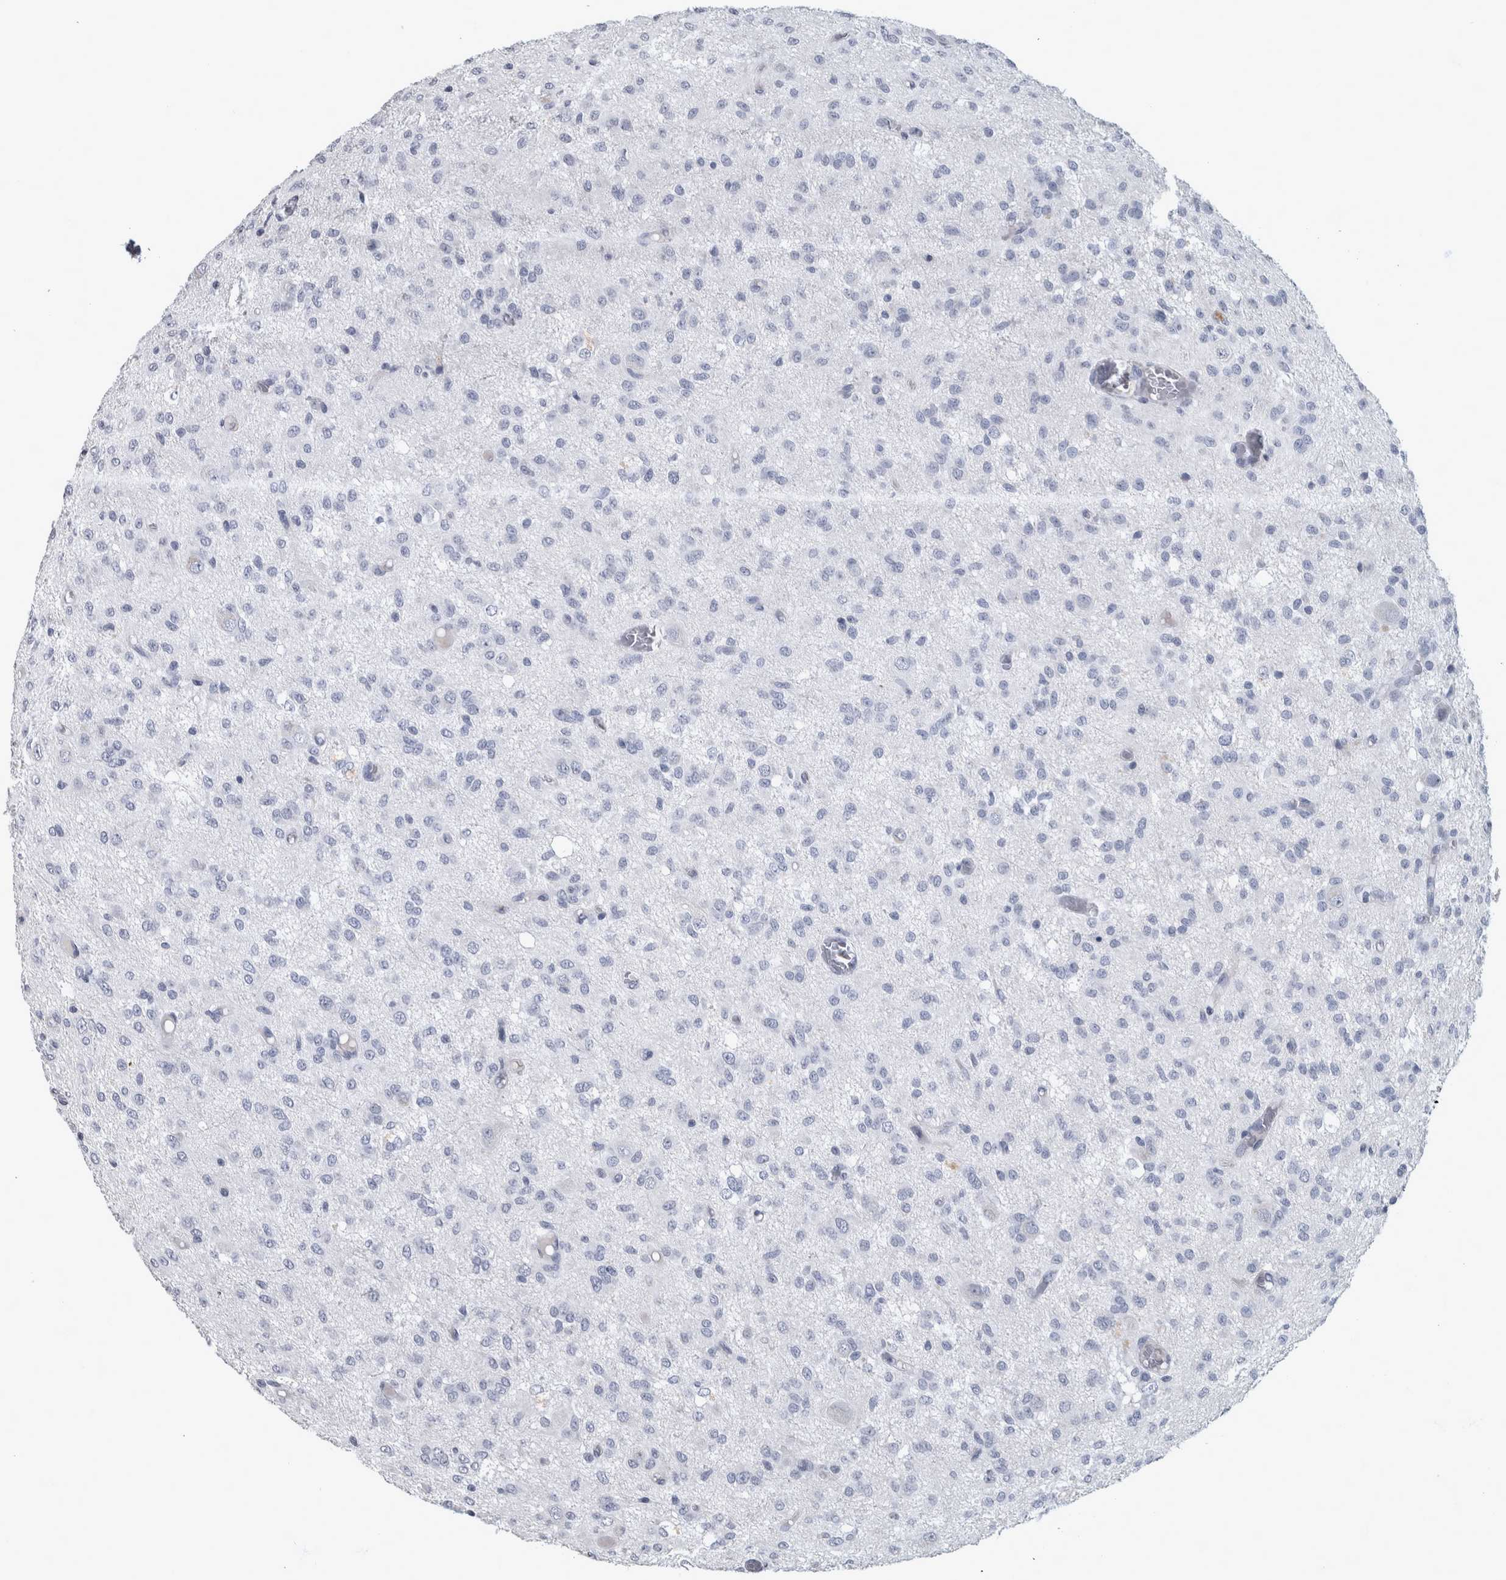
{"staining": {"intensity": "negative", "quantity": "none", "location": "none"}, "tissue": "glioma", "cell_type": "Tumor cells", "image_type": "cancer", "snomed": [{"axis": "morphology", "description": "Glioma, malignant, High grade"}, {"axis": "topography", "description": "Brain"}], "caption": "Tumor cells are negative for protein expression in human glioma. (Brightfield microscopy of DAB immunohistochemistry (IHC) at high magnification).", "gene": "DSG2", "patient": {"sex": "female", "age": 59}}